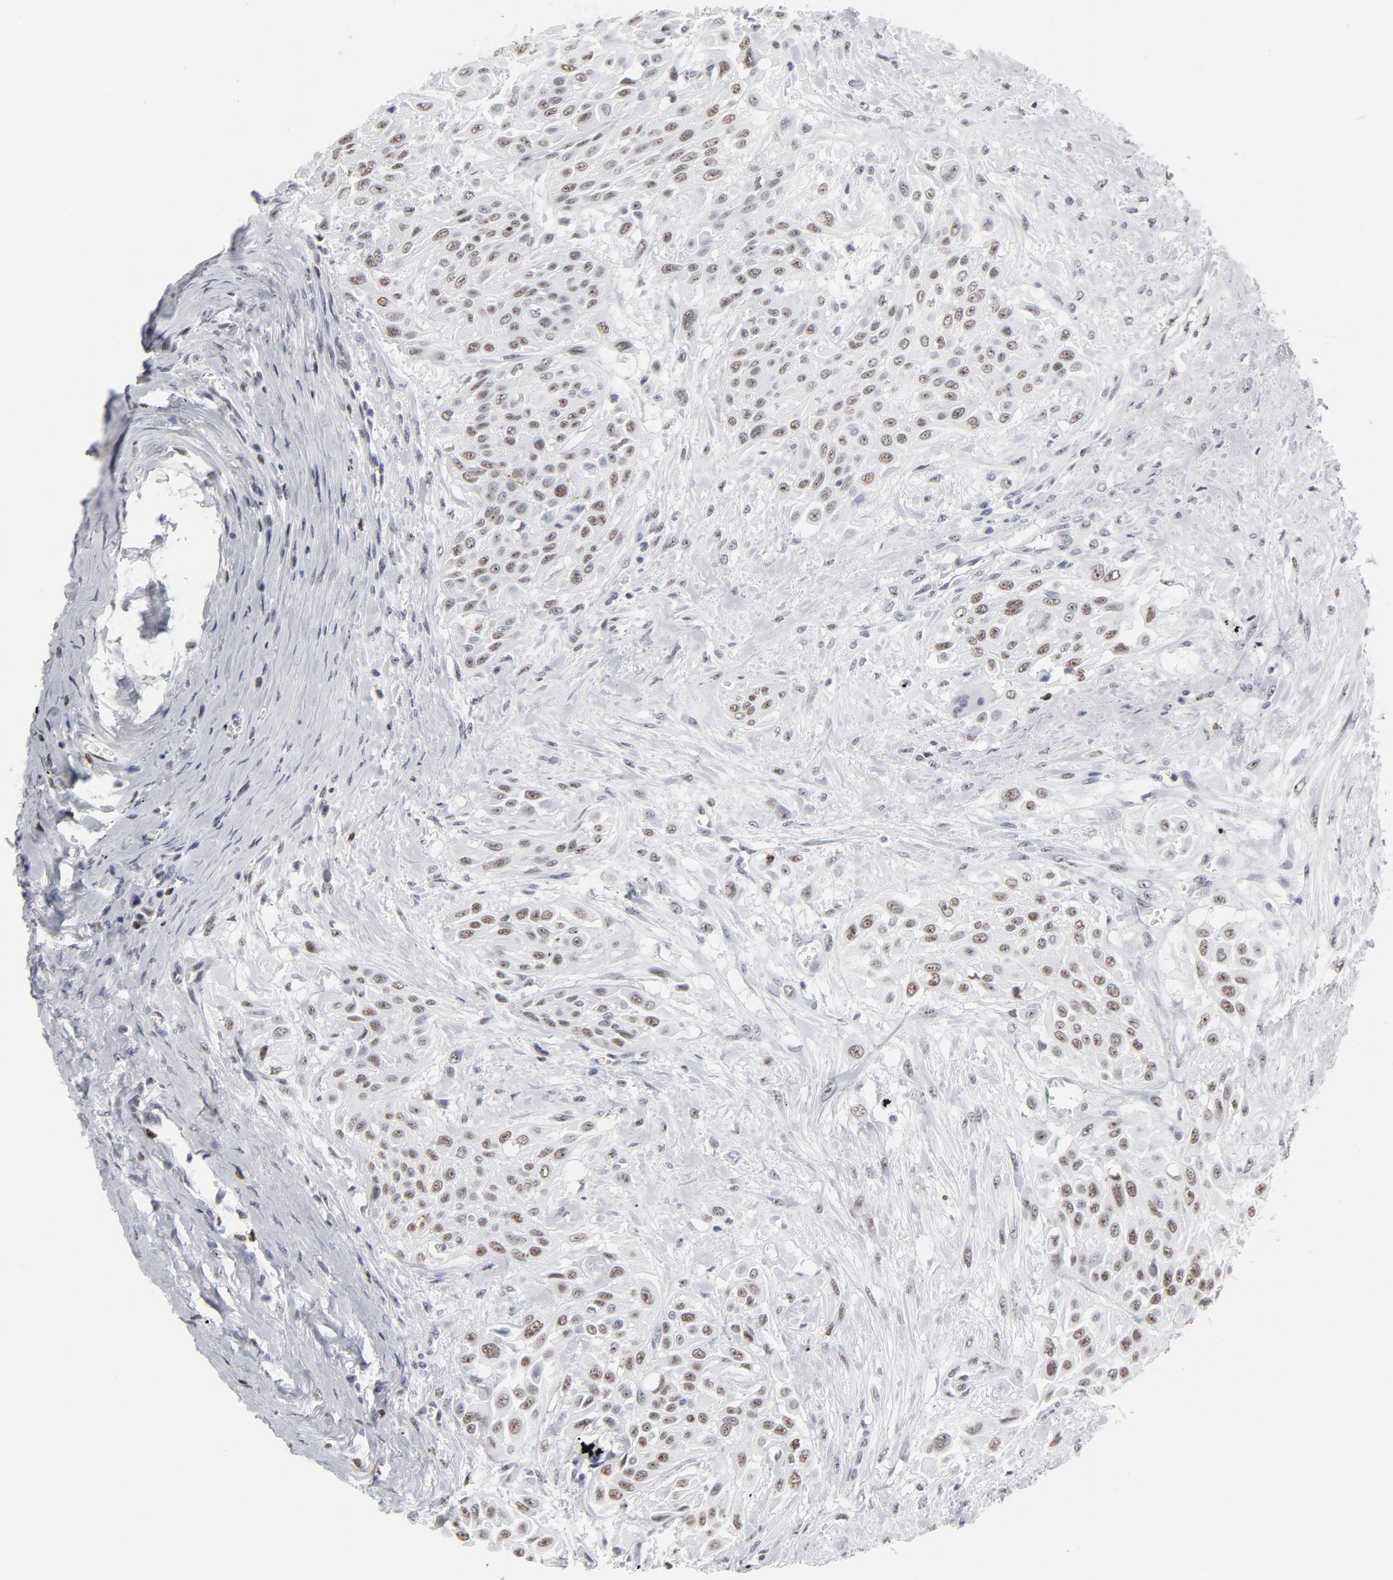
{"staining": {"intensity": "moderate", "quantity": ">75%", "location": "nuclear"}, "tissue": "urothelial cancer", "cell_type": "Tumor cells", "image_type": "cancer", "snomed": [{"axis": "morphology", "description": "Urothelial carcinoma, High grade"}, {"axis": "topography", "description": "Urinary bladder"}], "caption": "This photomicrograph demonstrates IHC staining of human urothelial cancer, with medium moderate nuclear positivity in about >75% of tumor cells.", "gene": "CD2", "patient": {"sex": "male", "age": 57}}